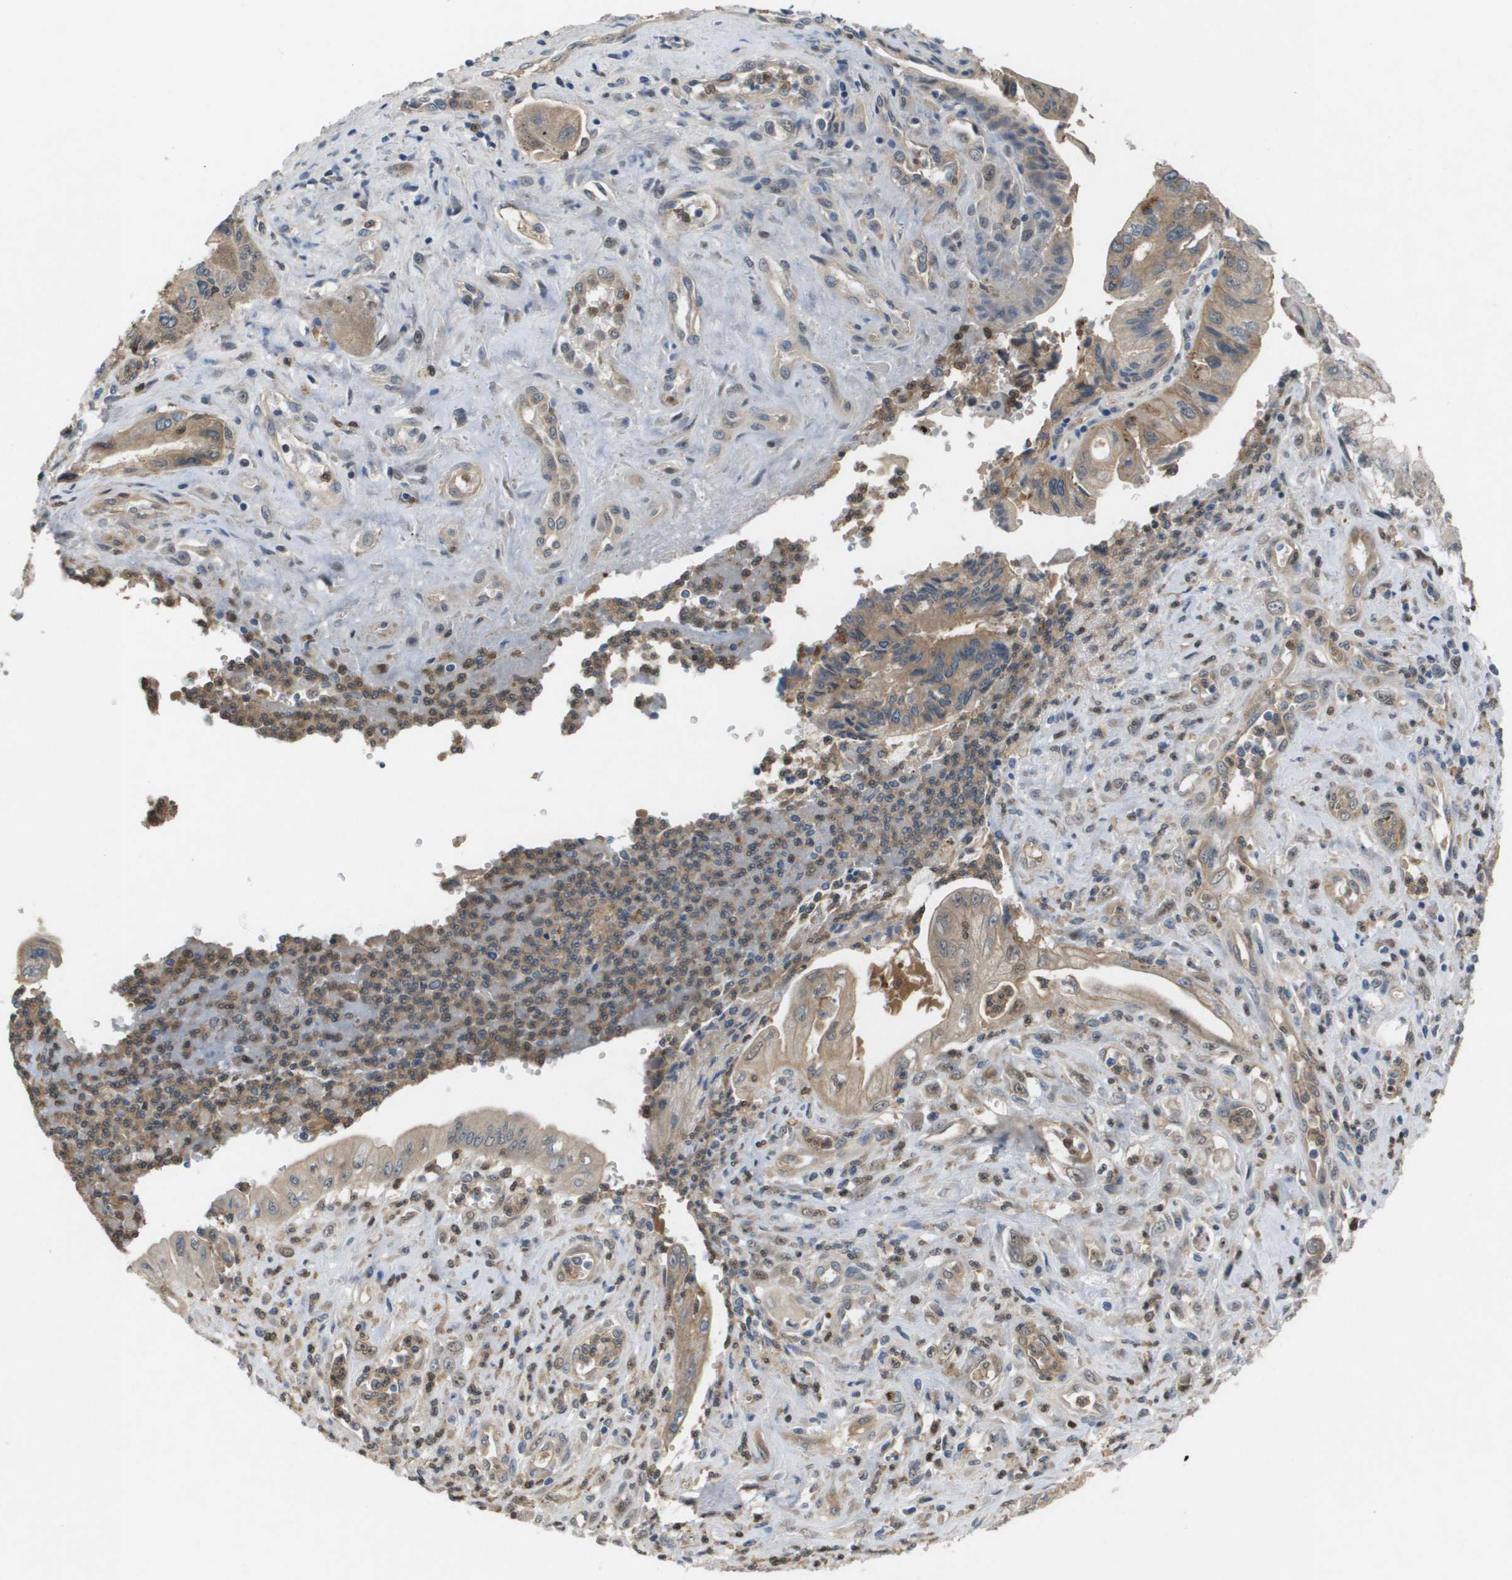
{"staining": {"intensity": "moderate", "quantity": ">75%", "location": "cytoplasmic/membranous,nuclear"}, "tissue": "pancreatic cancer", "cell_type": "Tumor cells", "image_type": "cancer", "snomed": [{"axis": "morphology", "description": "Adenocarcinoma, NOS"}, {"axis": "topography", "description": "Pancreas"}], "caption": "The immunohistochemical stain labels moderate cytoplasmic/membranous and nuclear staining in tumor cells of pancreatic cancer tissue.", "gene": "PALD1", "patient": {"sex": "female", "age": 73}}